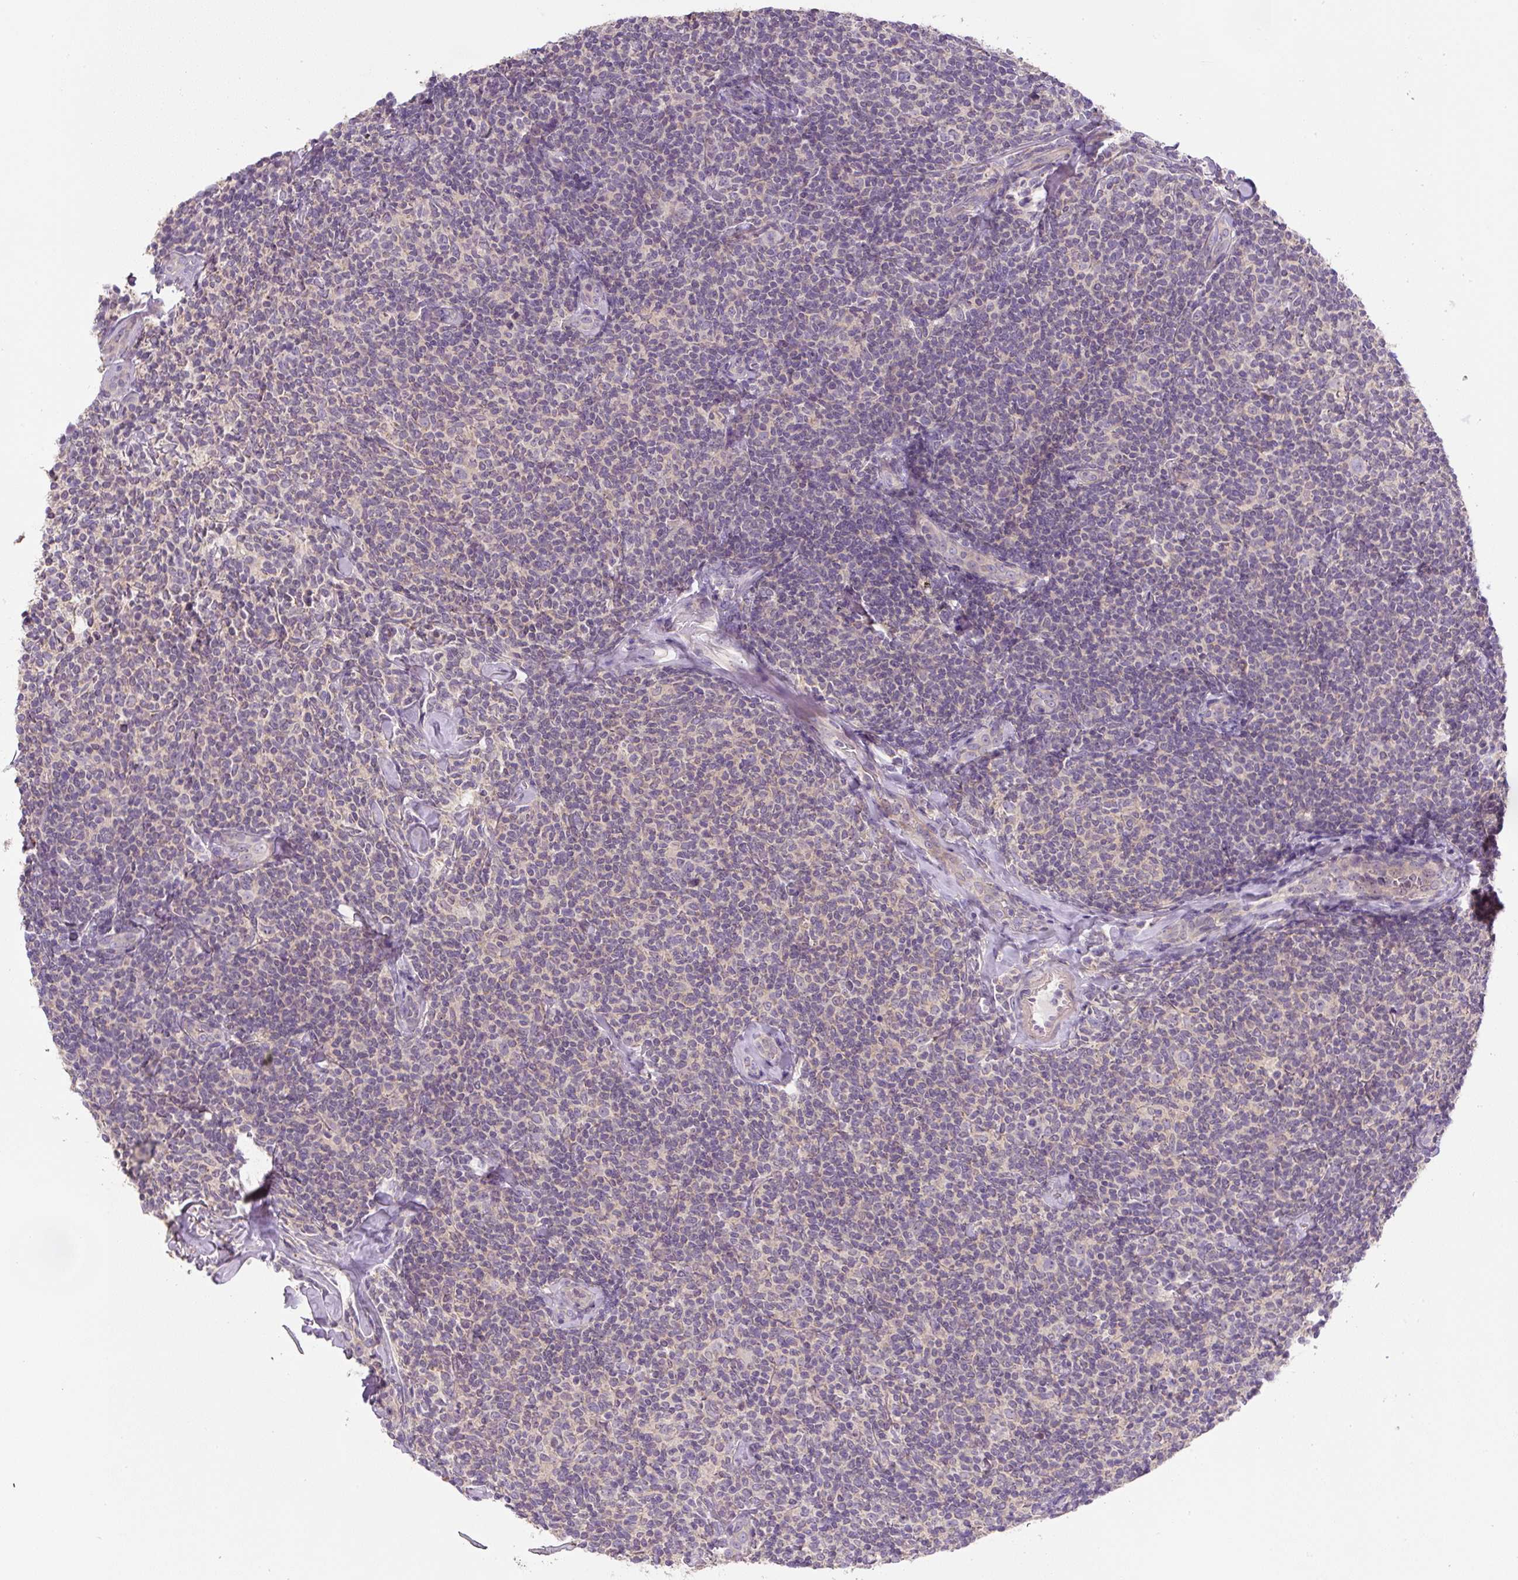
{"staining": {"intensity": "negative", "quantity": "none", "location": "none"}, "tissue": "lymphoma", "cell_type": "Tumor cells", "image_type": "cancer", "snomed": [{"axis": "morphology", "description": "Malignant lymphoma, non-Hodgkin's type, Low grade"}, {"axis": "topography", "description": "Lymph node"}], "caption": "Human lymphoma stained for a protein using IHC shows no expression in tumor cells.", "gene": "UBL3", "patient": {"sex": "female", "age": 56}}